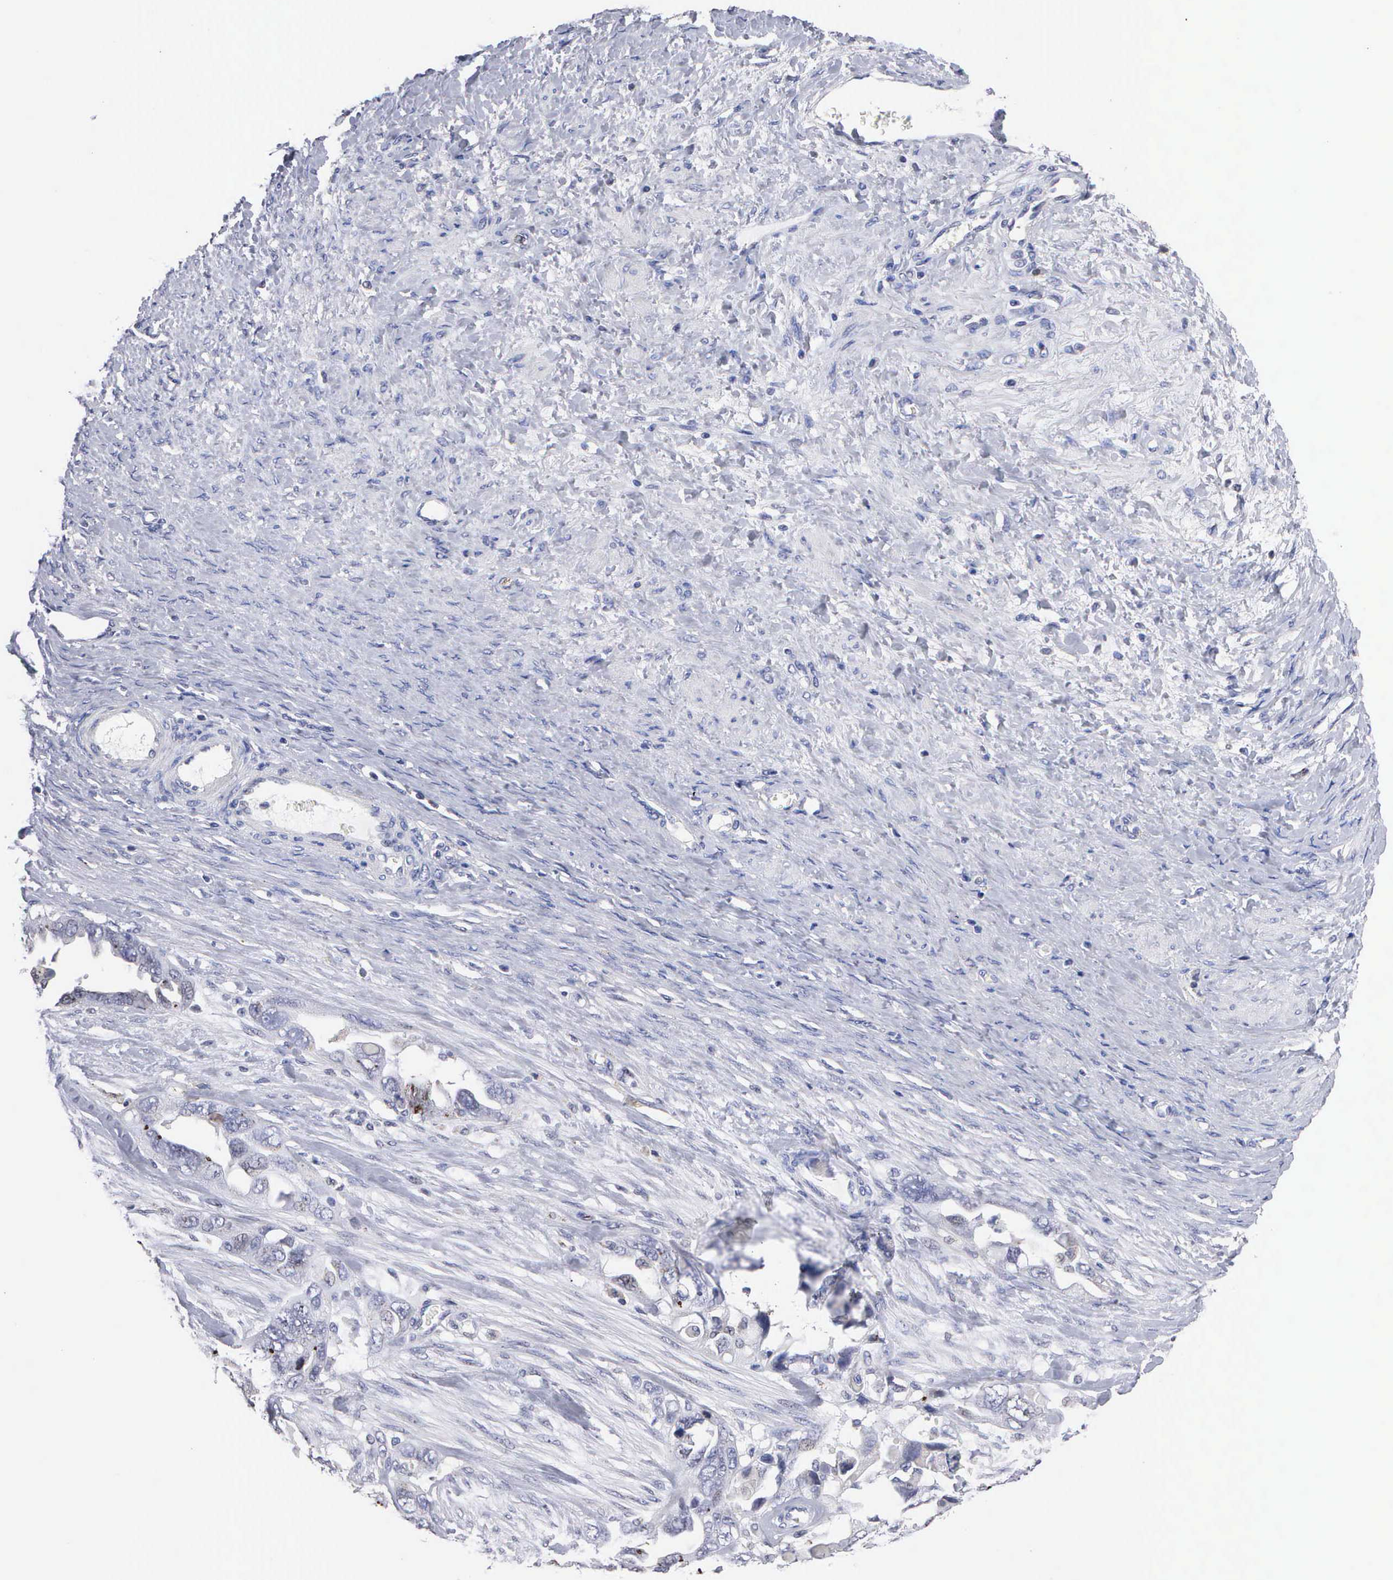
{"staining": {"intensity": "negative", "quantity": "none", "location": "none"}, "tissue": "ovarian cancer", "cell_type": "Tumor cells", "image_type": "cancer", "snomed": [{"axis": "morphology", "description": "Cystadenocarcinoma, serous, NOS"}, {"axis": "topography", "description": "Ovary"}], "caption": "This is an immunohistochemistry (IHC) micrograph of human ovarian cancer. There is no positivity in tumor cells.", "gene": "KDM6A", "patient": {"sex": "female", "age": 63}}